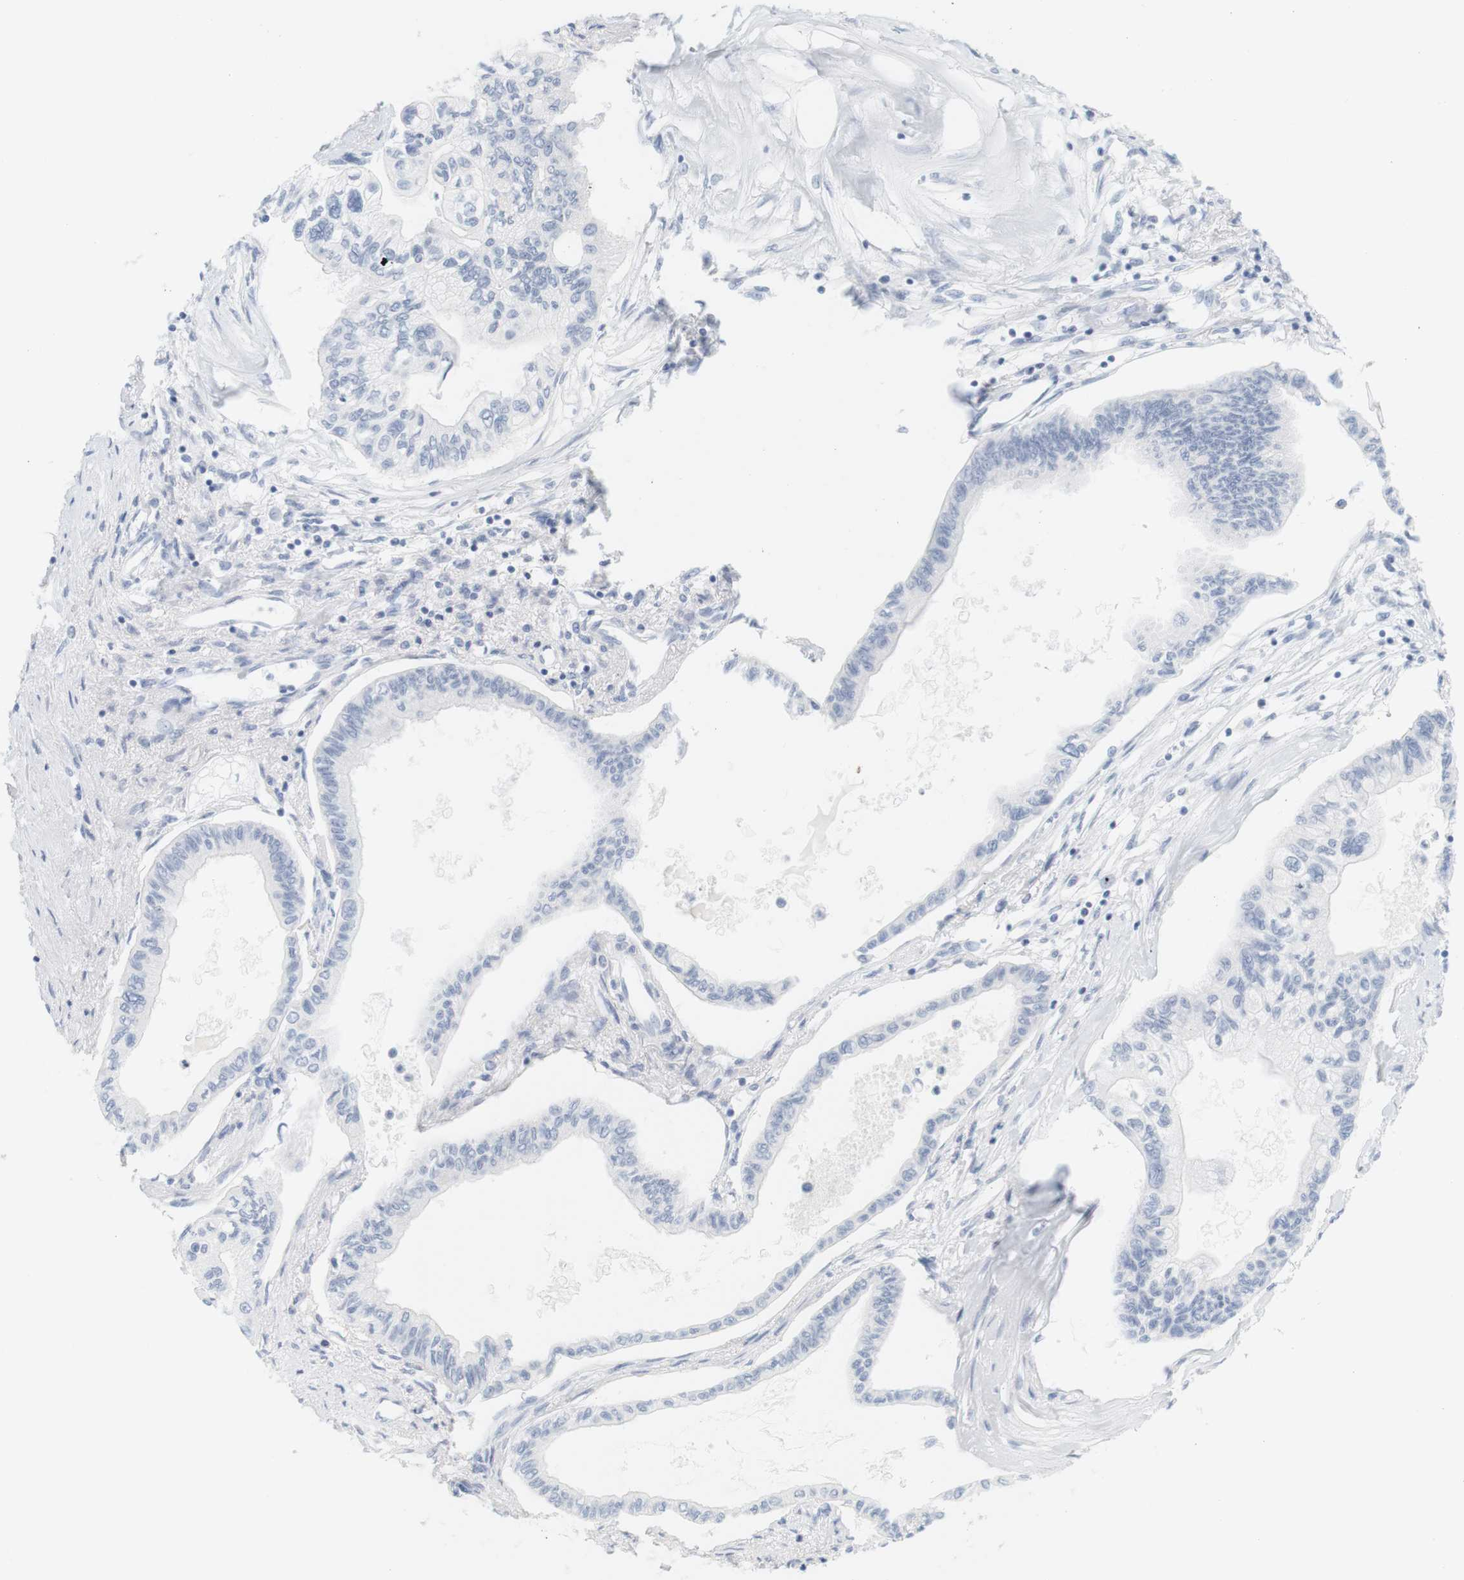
{"staining": {"intensity": "negative", "quantity": "none", "location": "none"}, "tissue": "pancreatic cancer", "cell_type": "Tumor cells", "image_type": "cancer", "snomed": [{"axis": "morphology", "description": "Adenocarcinoma, NOS"}, {"axis": "topography", "description": "Pancreas"}], "caption": "There is no significant positivity in tumor cells of pancreatic cancer.", "gene": "OPRM1", "patient": {"sex": "female", "age": 77}}